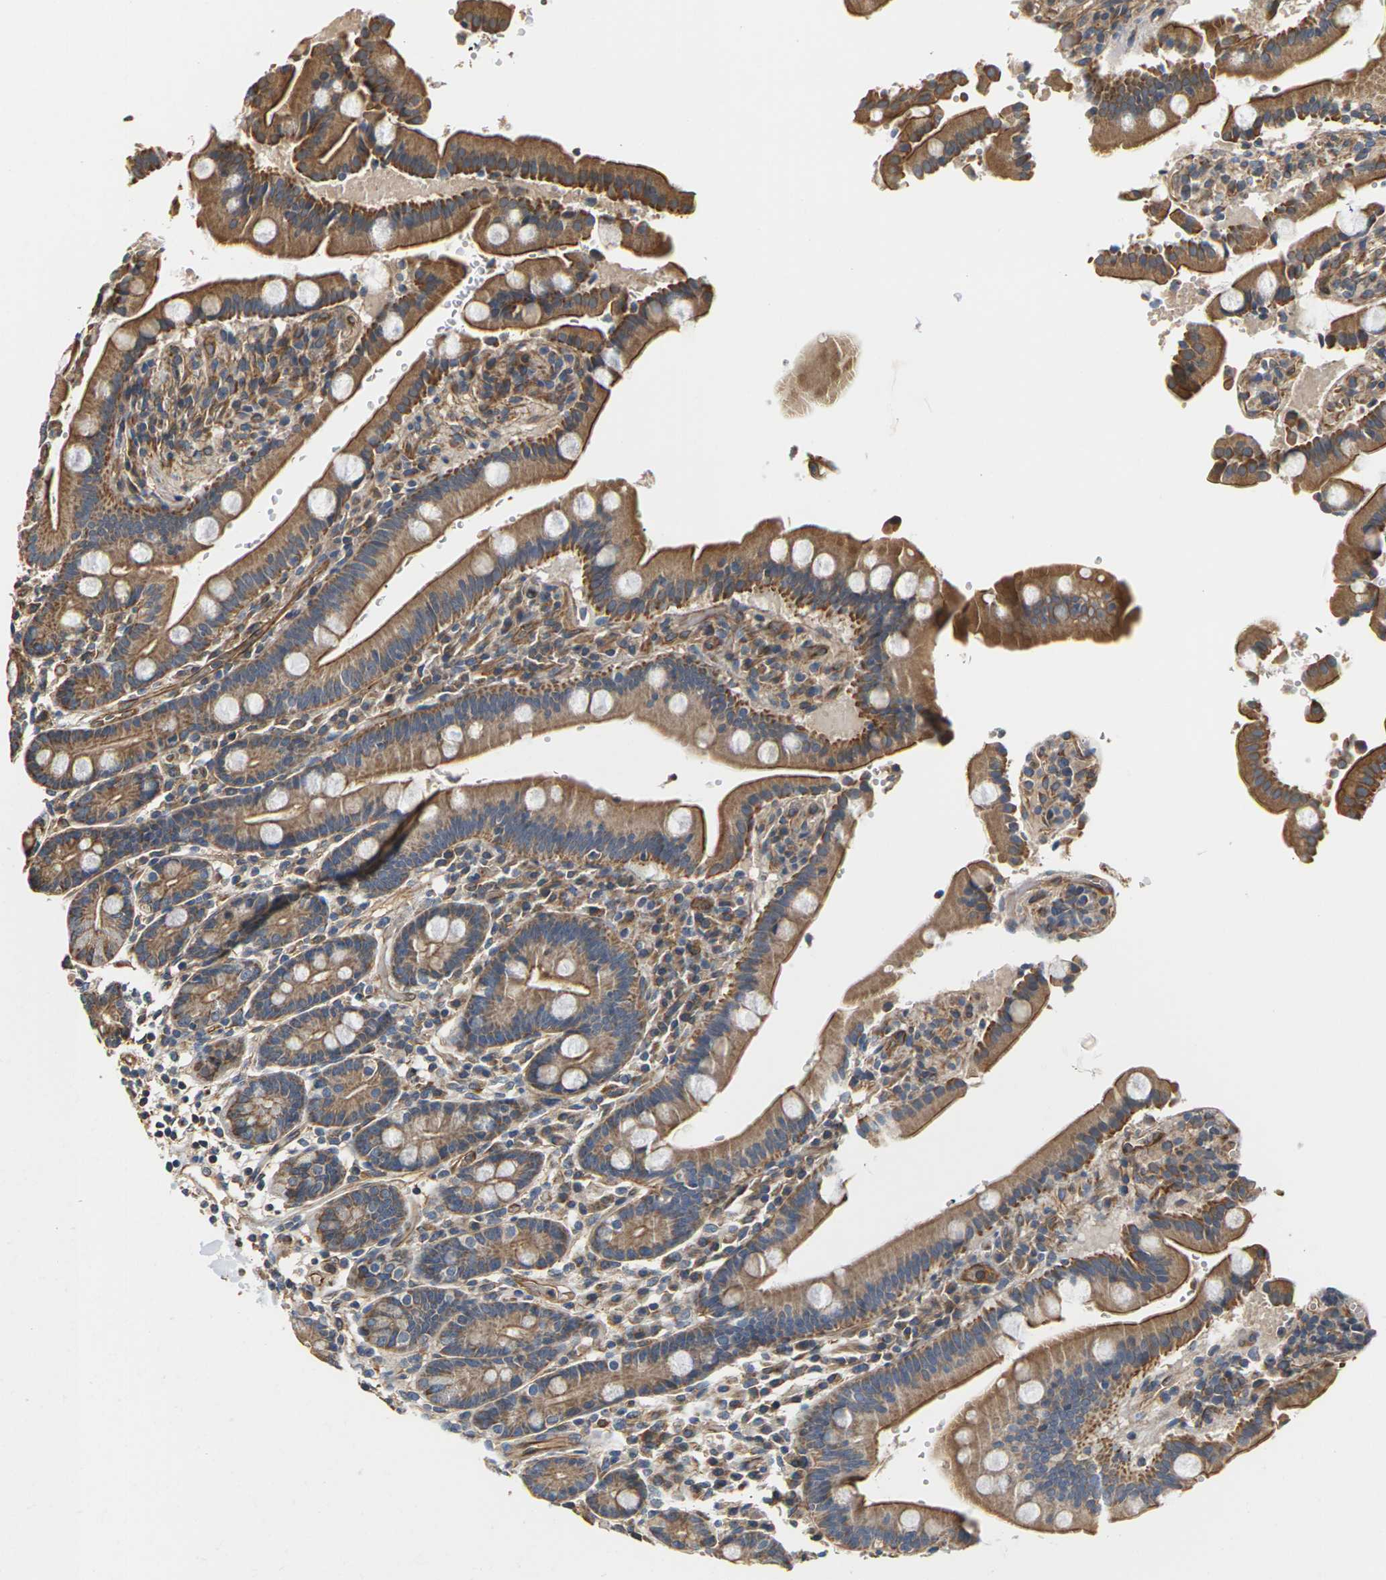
{"staining": {"intensity": "moderate", "quantity": ">75%", "location": "cytoplasmic/membranous"}, "tissue": "duodenum", "cell_type": "Glandular cells", "image_type": "normal", "snomed": [{"axis": "morphology", "description": "Normal tissue, NOS"}, {"axis": "topography", "description": "Small intestine, NOS"}], "caption": "This is a histology image of immunohistochemistry (IHC) staining of normal duodenum, which shows moderate staining in the cytoplasmic/membranous of glandular cells.", "gene": "PCDHB4", "patient": {"sex": "female", "age": 71}}